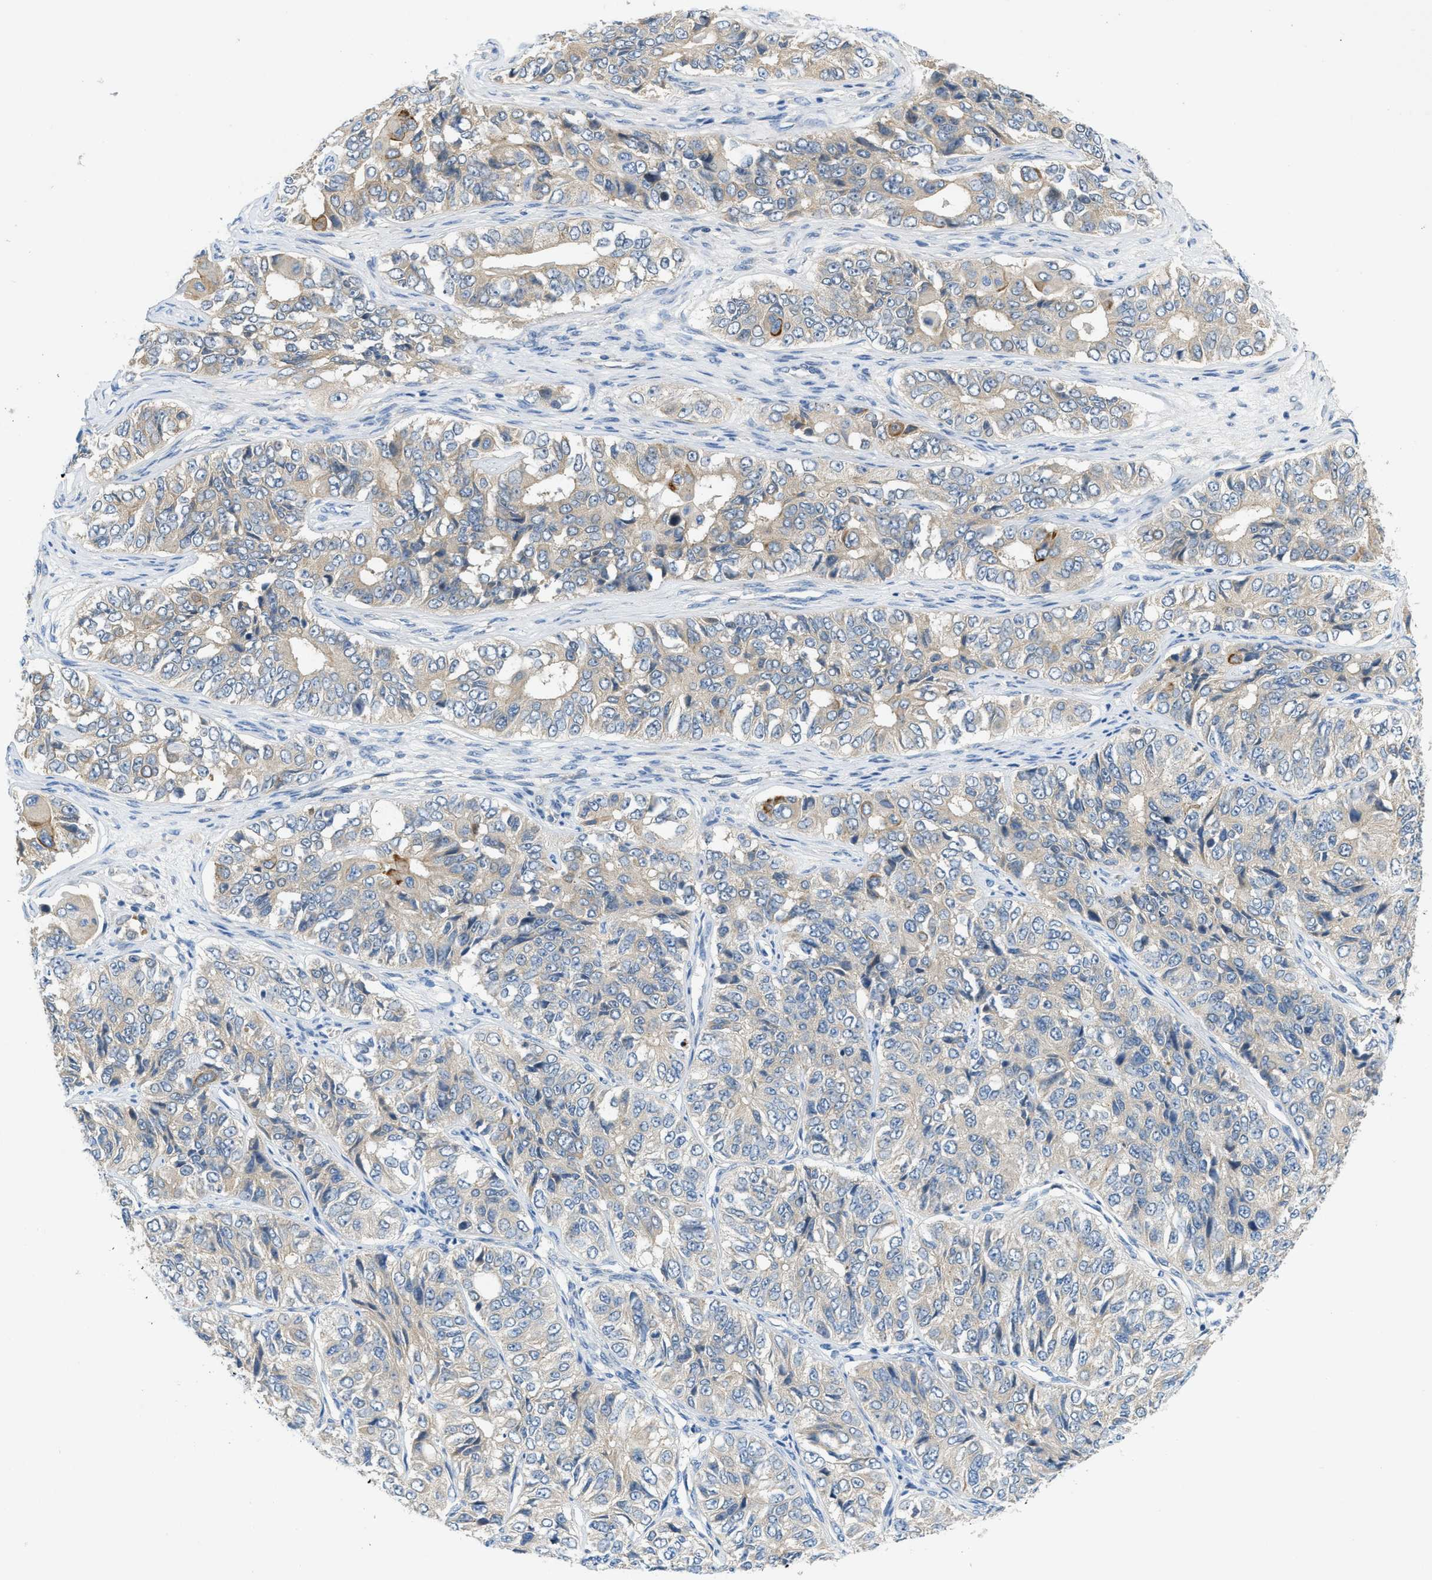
{"staining": {"intensity": "moderate", "quantity": "<25%", "location": "cytoplasmic/membranous"}, "tissue": "ovarian cancer", "cell_type": "Tumor cells", "image_type": "cancer", "snomed": [{"axis": "morphology", "description": "Carcinoma, endometroid"}, {"axis": "topography", "description": "Ovary"}], "caption": "IHC histopathology image of neoplastic tissue: ovarian endometroid carcinoma stained using IHC reveals low levels of moderate protein expression localized specifically in the cytoplasmic/membranous of tumor cells, appearing as a cytoplasmic/membranous brown color.", "gene": "RIPK2", "patient": {"sex": "female", "age": 51}}